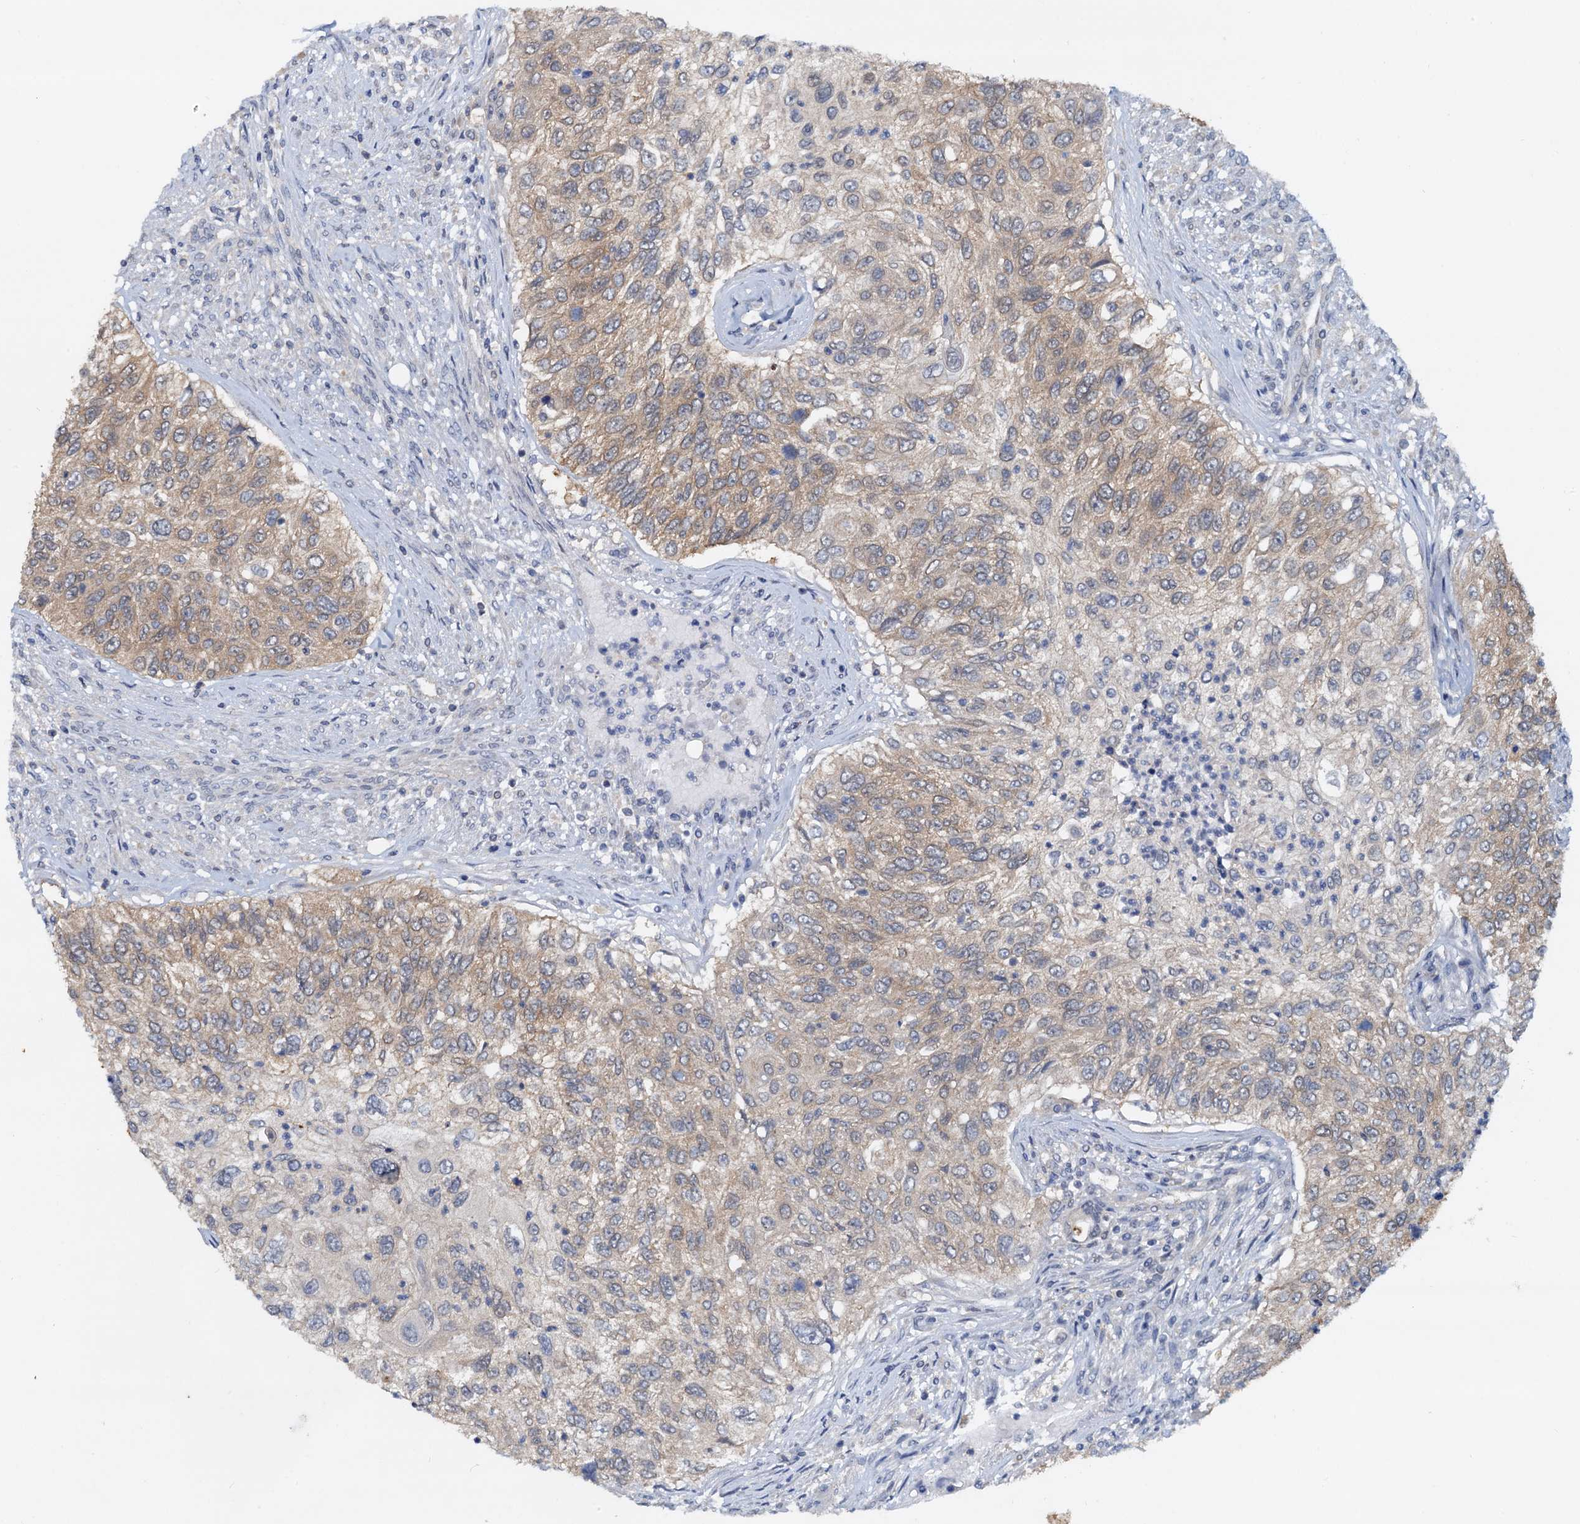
{"staining": {"intensity": "moderate", "quantity": "25%-75%", "location": "cytoplasmic/membranous"}, "tissue": "urothelial cancer", "cell_type": "Tumor cells", "image_type": "cancer", "snomed": [{"axis": "morphology", "description": "Urothelial carcinoma, High grade"}, {"axis": "topography", "description": "Urinary bladder"}], "caption": "Immunohistochemical staining of human urothelial carcinoma (high-grade) reveals medium levels of moderate cytoplasmic/membranous protein staining in approximately 25%-75% of tumor cells.", "gene": "PTGES3", "patient": {"sex": "female", "age": 60}}